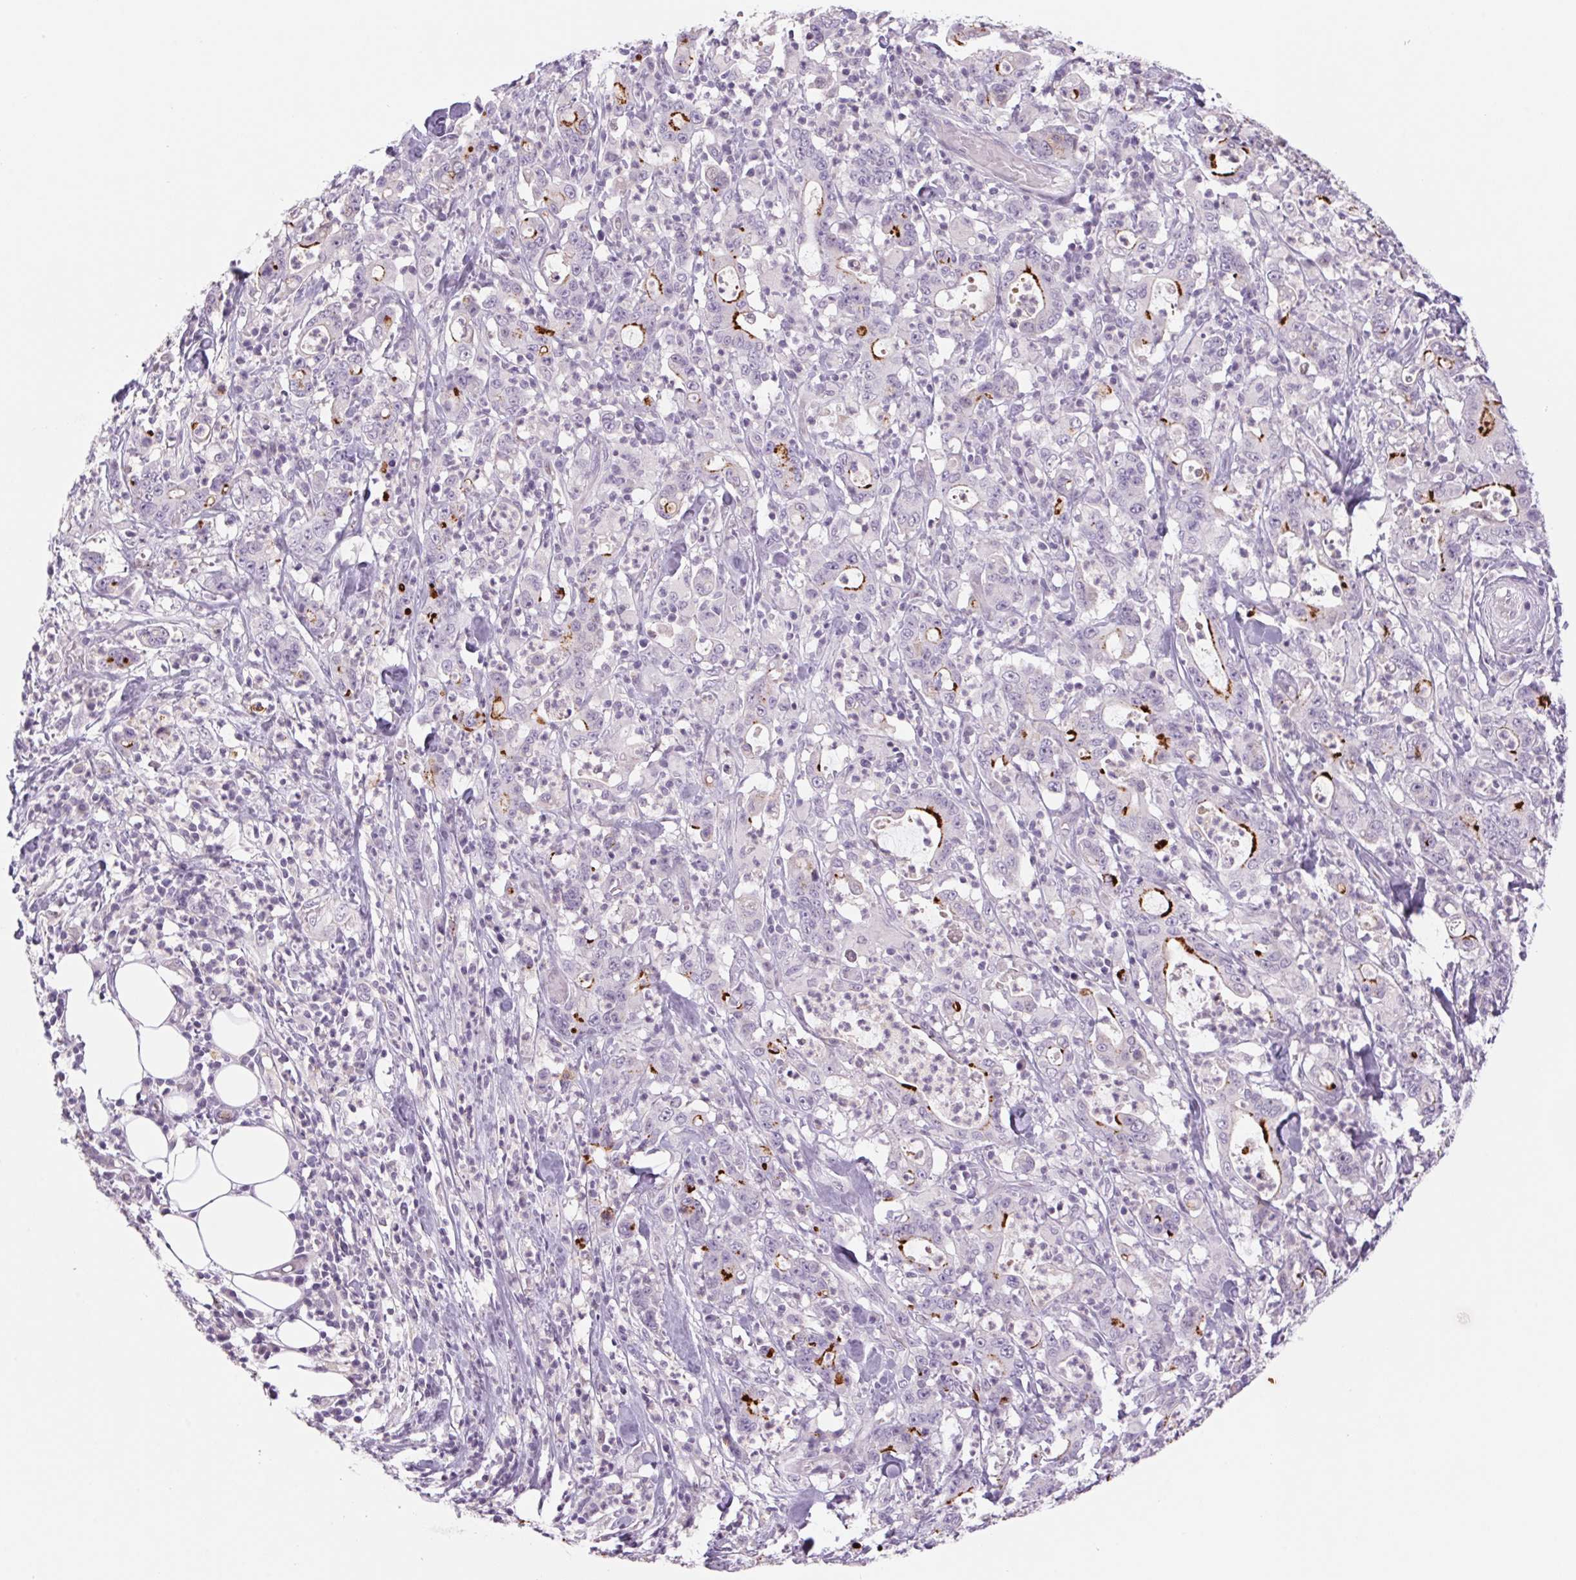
{"staining": {"intensity": "strong", "quantity": "<25%", "location": "cytoplasmic/membranous"}, "tissue": "stomach cancer", "cell_type": "Tumor cells", "image_type": "cancer", "snomed": [{"axis": "morphology", "description": "Adenocarcinoma, NOS"}, {"axis": "topography", "description": "Stomach, upper"}], "caption": "Strong cytoplasmic/membranous staining for a protein is seen in approximately <25% of tumor cells of adenocarcinoma (stomach) using immunohistochemistry (IHC).", "gene": "KRT1", "patient": {"sex": "male", "age": 68}}